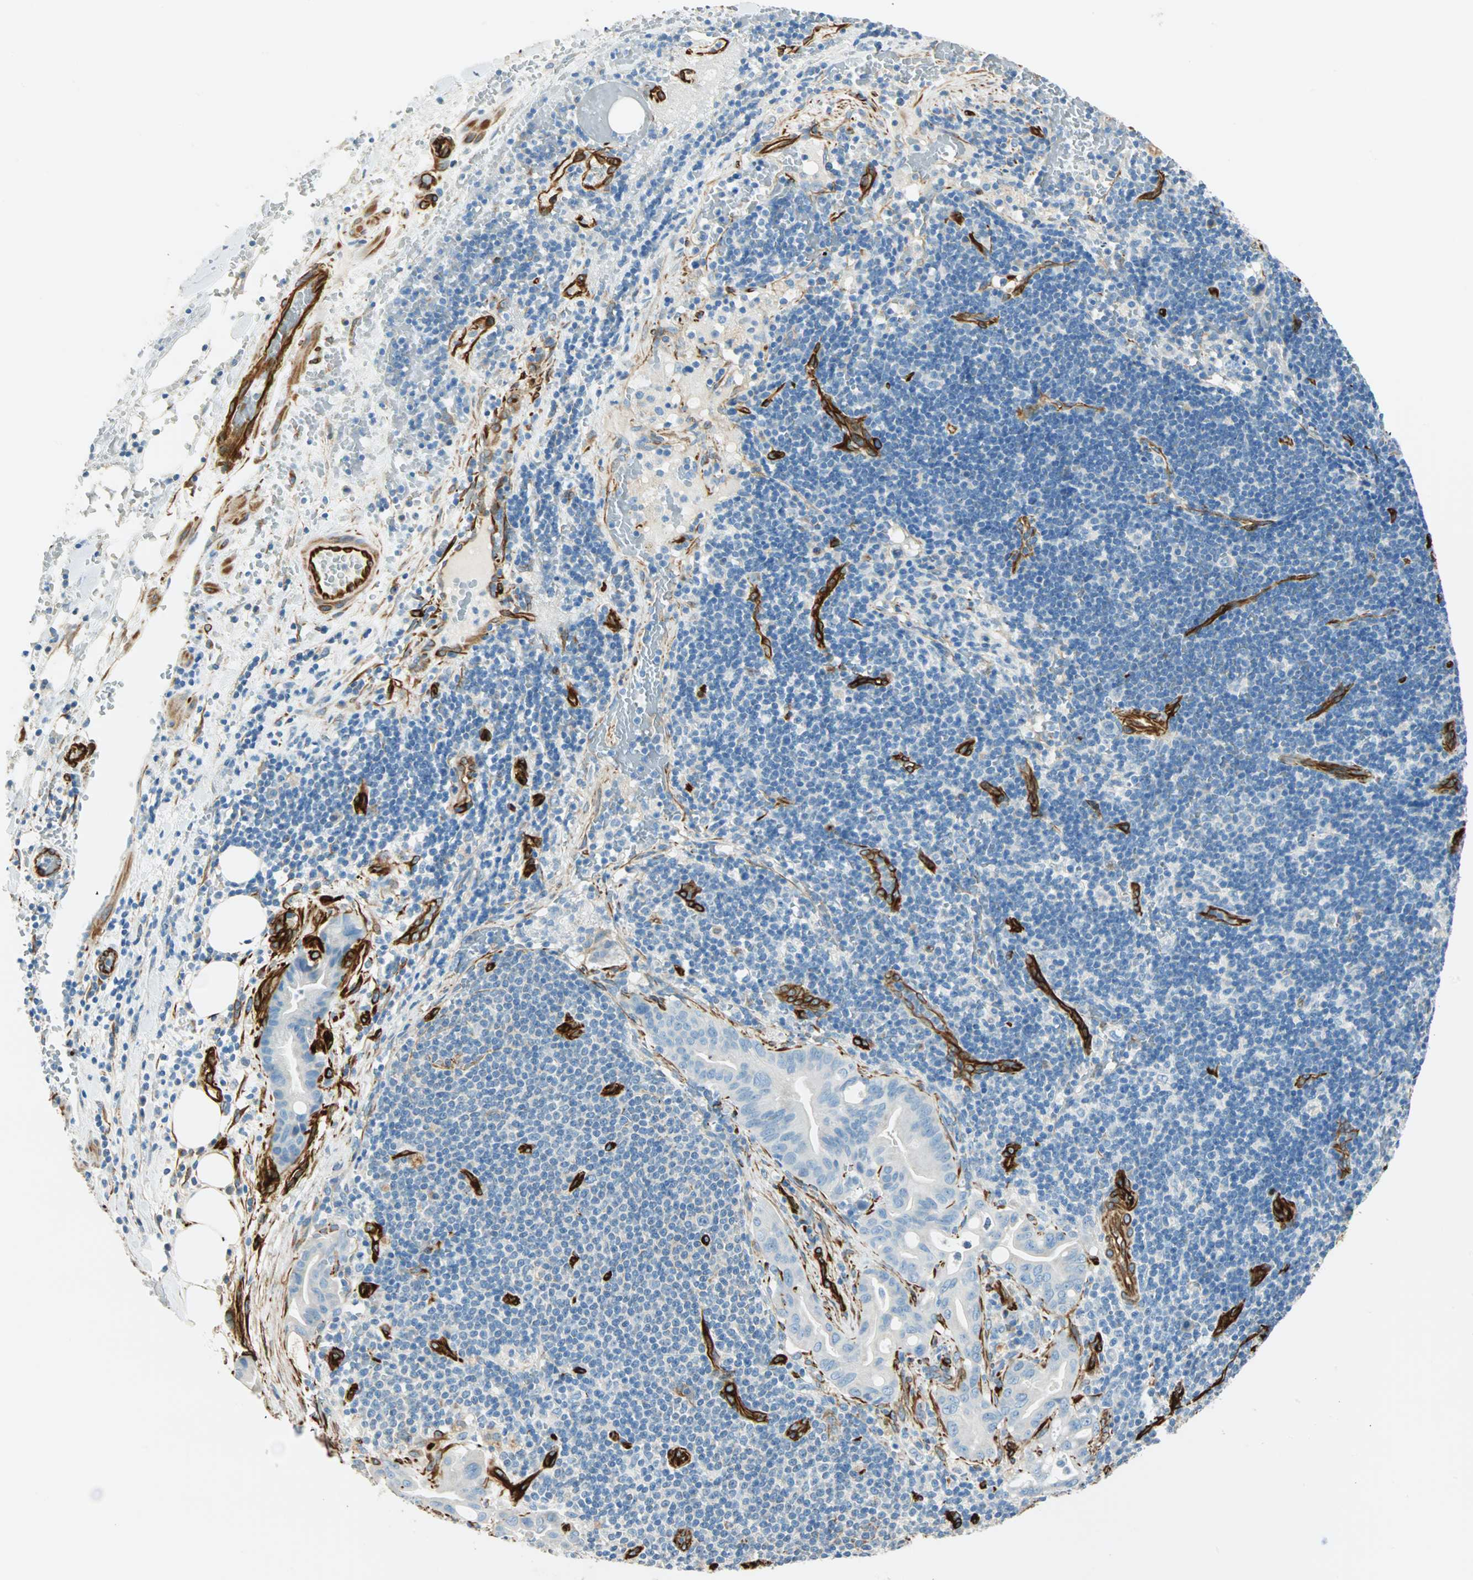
{"staining": {"intensity": "negative", "quantity": "none", "location": "none"}, "tissue": "liver cancer", "cell_type": "Tumor cells", "image_type": "cancer", "snomed": [{"axis": "morphology", "description": "Cholangiocarcinoma"}, {"axis": "topography", "description": "Liver"}], "caption": "The image displays no significant staining in tumor cells of liver cancer.", "gene": "NES", "patient": {"sex": "female", "age": 68}}